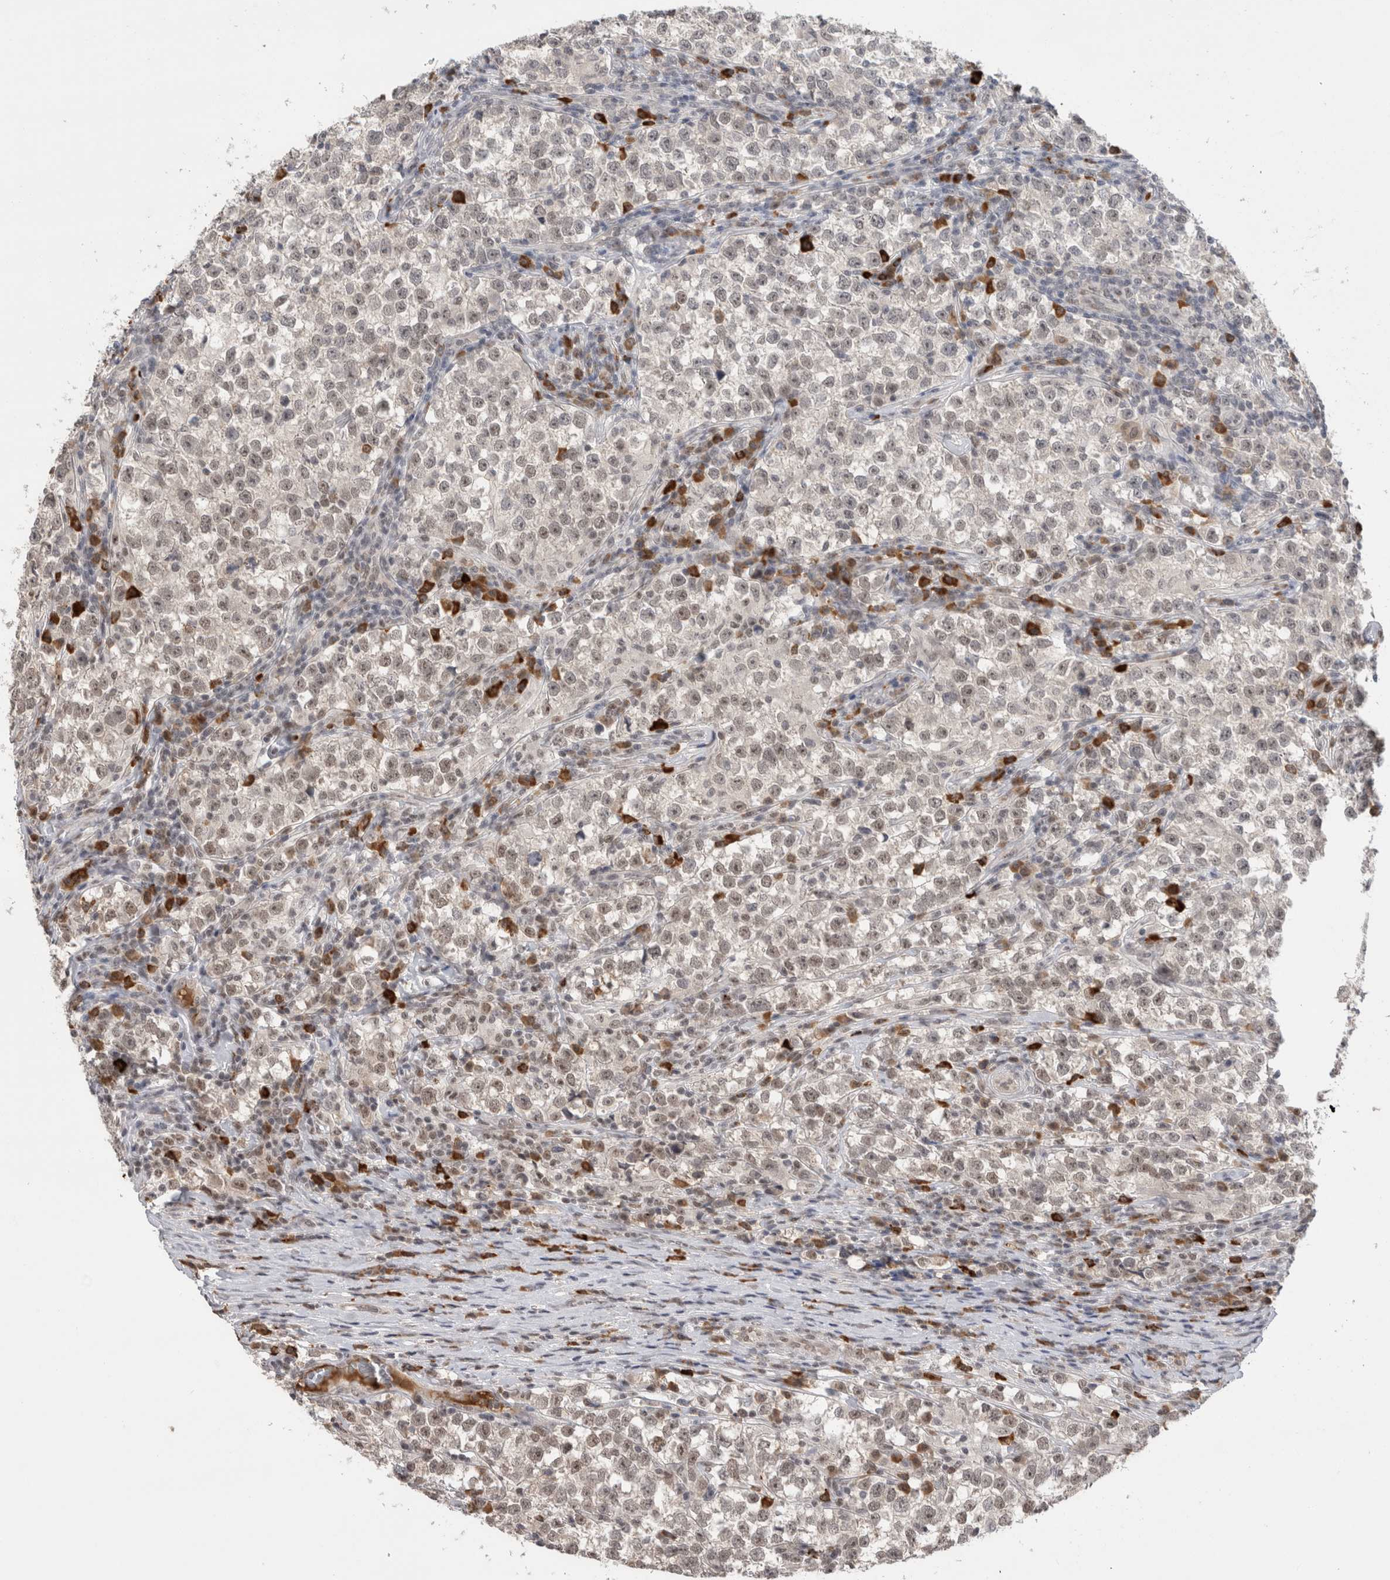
{"staining": {"intensity": "moderate", "quantity": ">75%", "location": "nuclear"}, "tissue": "testis cancer", "cell_type": "Tumor cells", "image_type": "cancer", "snomed": [{"axis": "morphology", "description": "Normal tissue, NOS"}, {"axis": "morphology", "description": "Seminoma, NOS"}, {"axis": "topography", "description": "Testis"}], "caption": "Brown immunohistochemical staining in testis seminoma demonstrates moderate nuclear expression in about >75% of tumor cells. (IHC, brightfield microscopy, high magnification).", "gene": "ZNF24", "patient": {"sex": "male", "age": 43}}